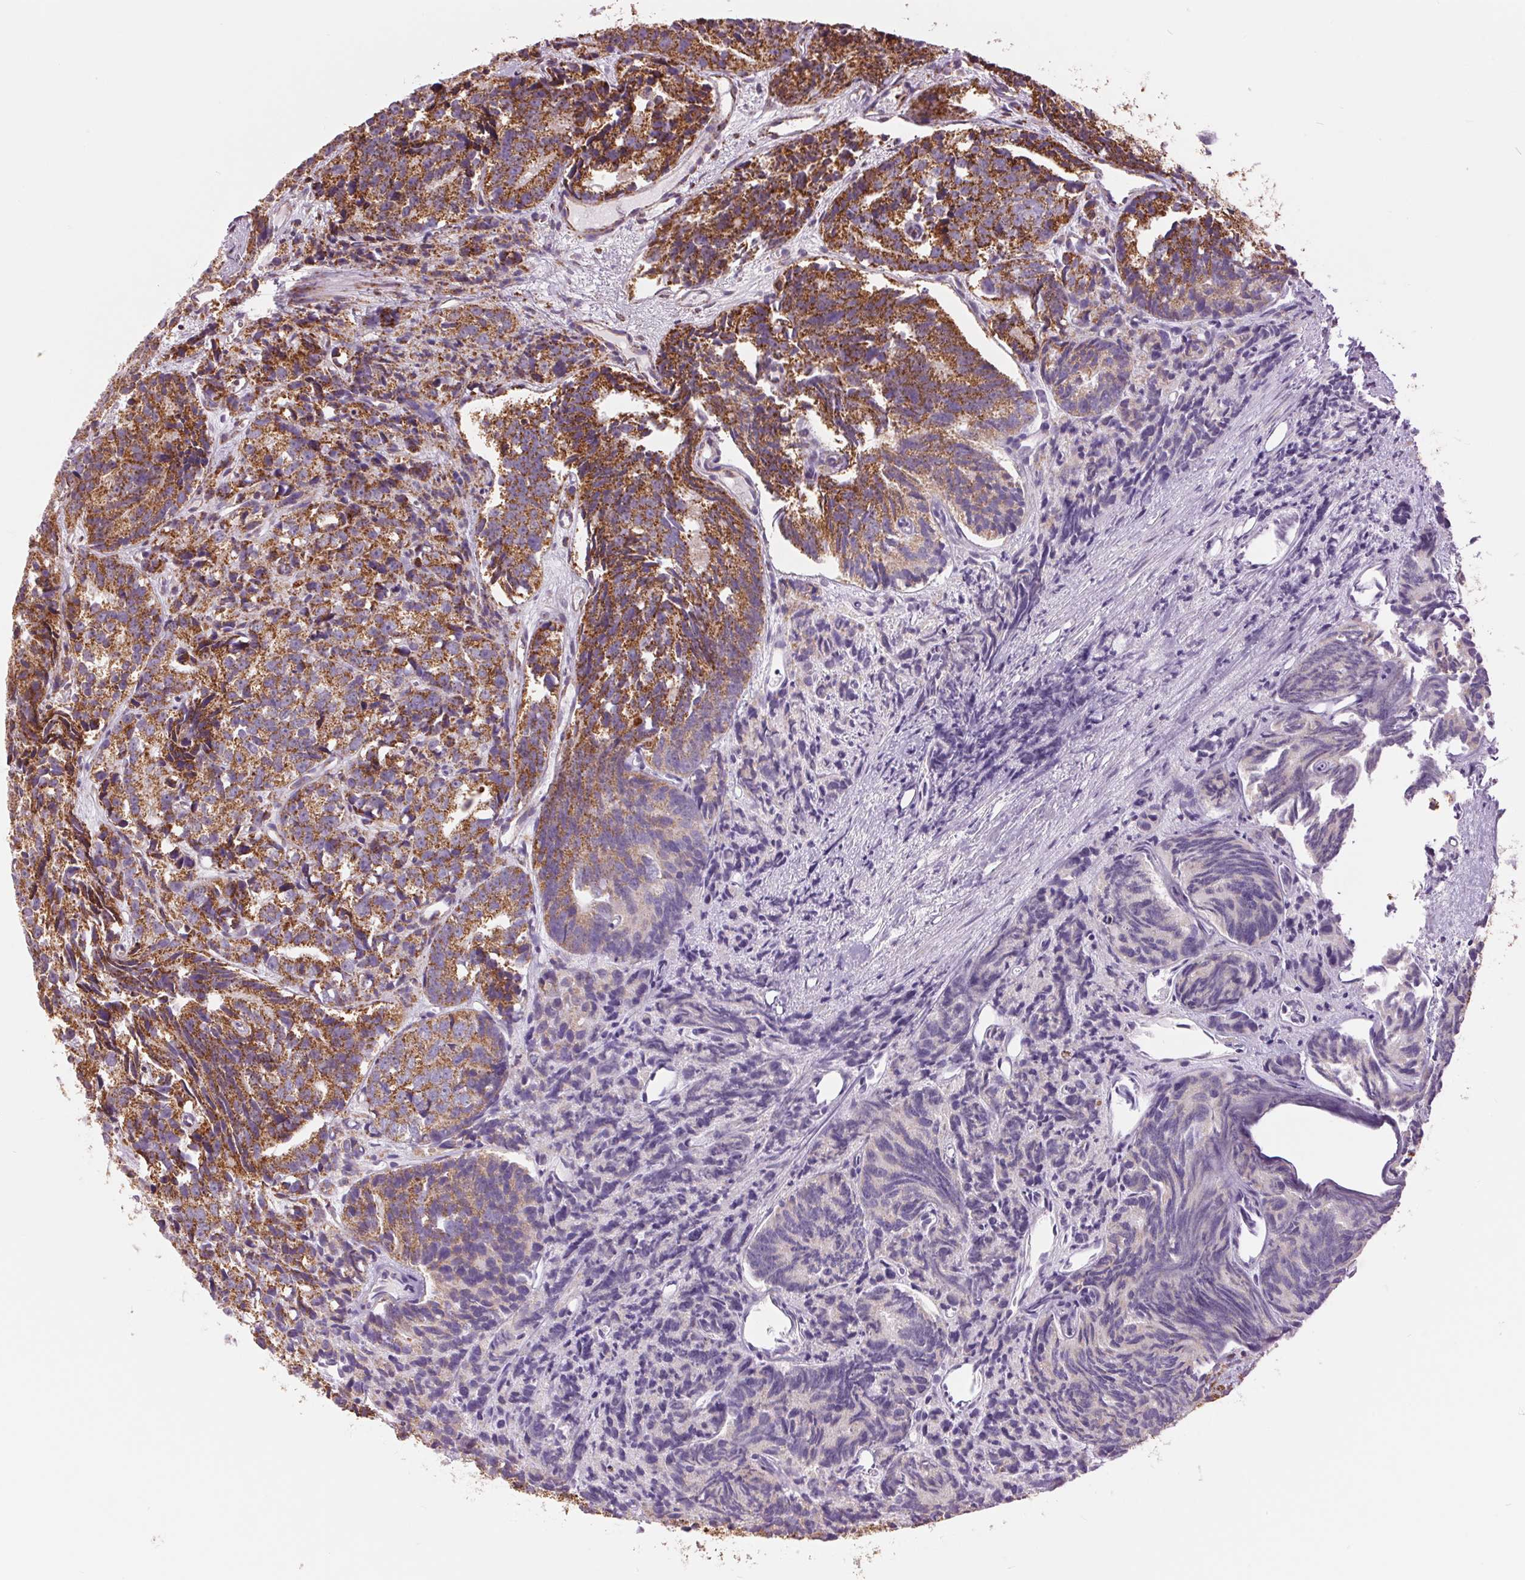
{"staining": {"intensity": "strong", "quantity": ">75%", "location": "cytoplasmic/membranous"}, "tissue": "prostate cancer", "cell_type": "Tumor cells", "image_type": "cancer", "snomed": [{"axis": "morphology", "description": "Adenocarcinoma, High grade"}, {"axis": "topography", "description": "Prostate"}], "caption": "Human high-grade adenocarcinoma (prostate) stained with a protein marker shows strong staining in tumor cells.", "gene": "ATP5PB", "patient": {"sex": "male", "age": 77}}